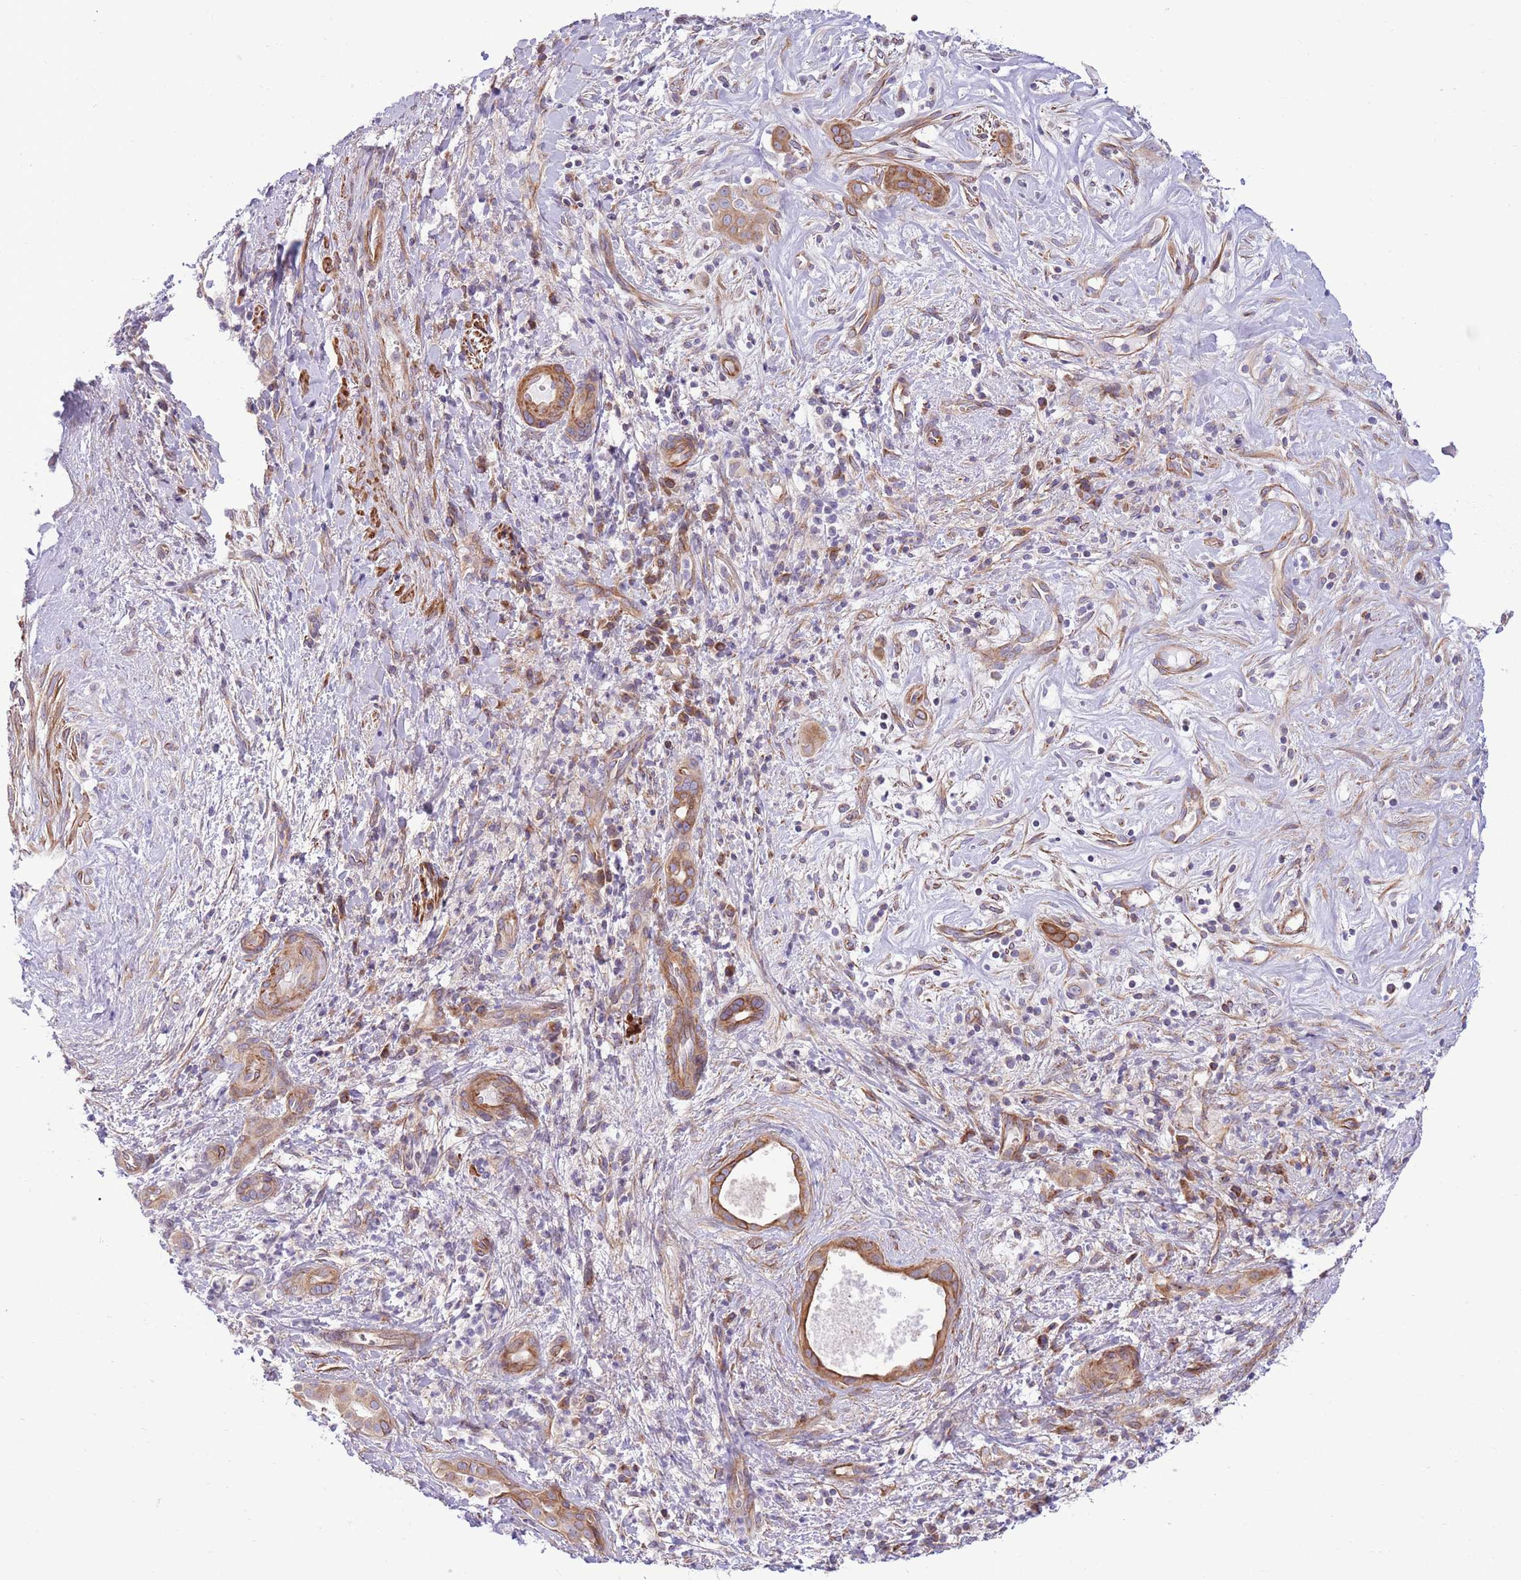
{"staining": {"intensity": "moderate", "quantity": ">75%", "location": "cytoplasmic/membranous"}, "tissue": "liver cancer", "cell_type": "Tumor cells", "image_type": "cancer", "snomed": [{"axis": "morphology", "description": "Cholangiocarcinoma"}, {"axis": "topography", "description": "Liver"}], "caption": "Tumor cells exhibit moderate cytoplasmic/membranous positivity in approximately >75% of cells in liver cholangiocarcinoma.", "gene": "ZC4H2", "patient": {"sex": "male", "age": 67}}